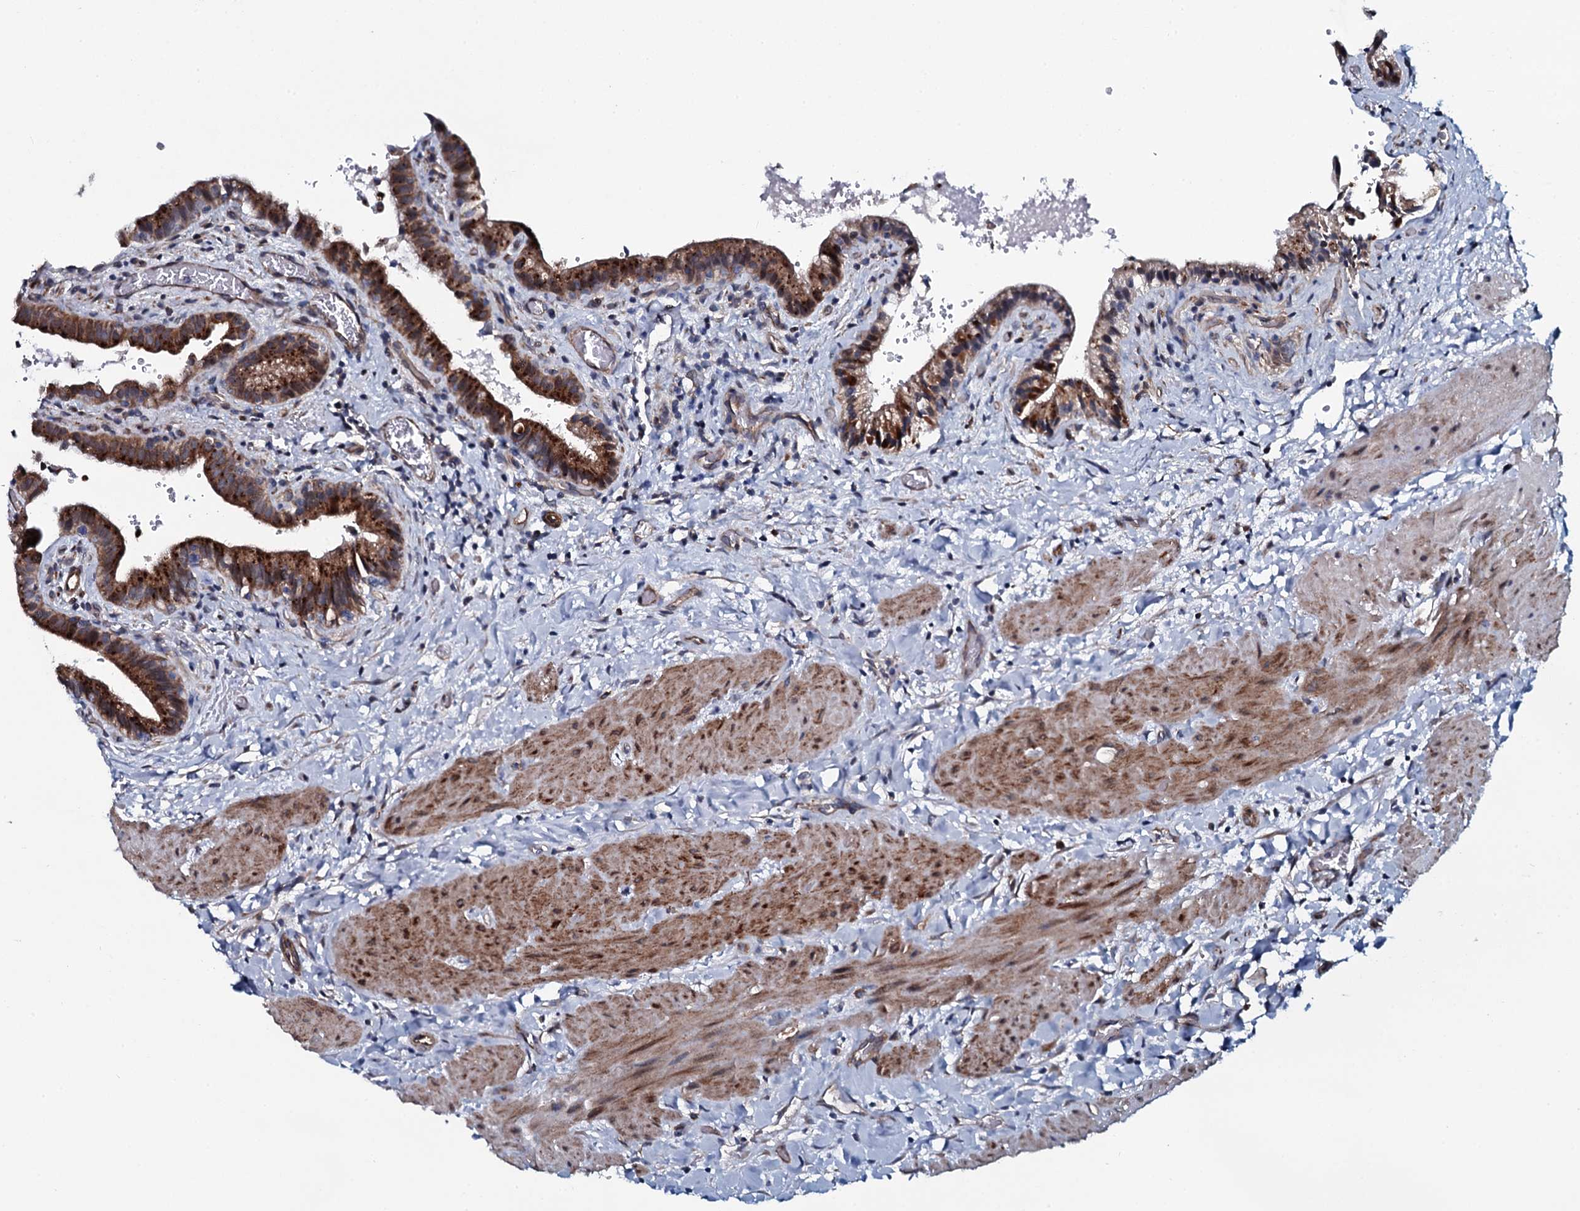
{"staining": {"intensity": "strong", "quantity": ">75%", "location": "cytoplasmic/membranous"}, "tissue": "gallbladder", "cell_type": "Glandular cells", "image_type": "normal", "snomed": [{"axis": "morphology", "description": "Normal tissue, NOS"}, {"axis": "topography", "description": "Gallbladder"}], "caption": "Brown immunohistochemical staining in benign human gallbladder reveals strong cytoplasmic/membranous staining in about >75% of glandular cells. Using DAB (brown) and hematoxylin (blue) stains, captured at high magnification using brightfield microscopy.", "gene": "KCTD4", "patient": {"sex": "male", "age": 24}}